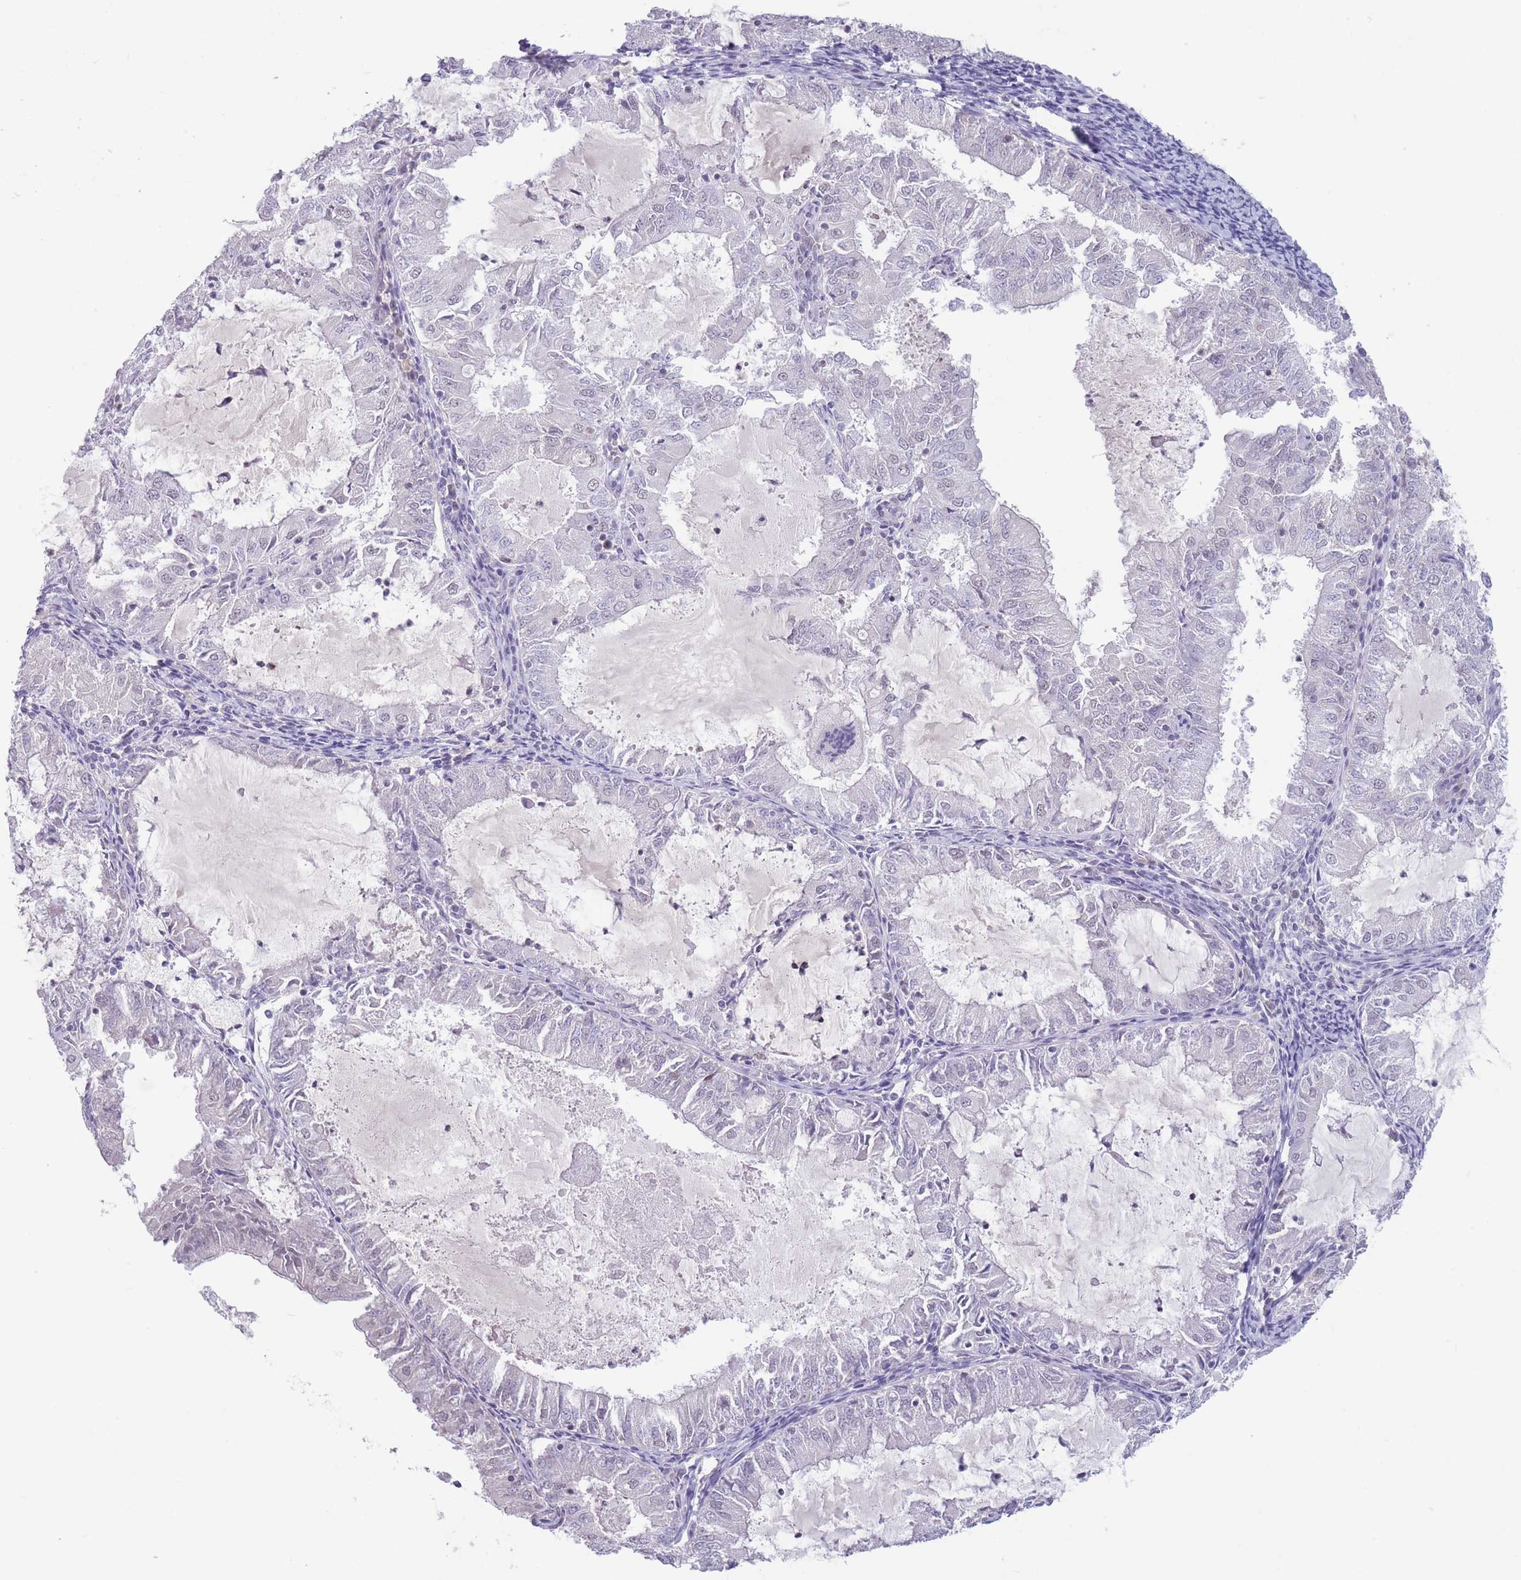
{"staining": {"intensity": "negative", "quantity": "none", "location": "none"}, "tissue": "endometrial cancer", "cell_type": "Tumor cells", "image_type": "cancer", "snomed": [{"axis": "morphology", "description": "Adenocarcinoma, NOS"}, {"axis": "topography", "description": "Endometrium"}], "caption": "Immunohistochemistry image of neoplastic tissue: human adenocarcinoma (endometrial) stained with DAB (3,3'-diaminobenzidine) shows no significant protein staining in tumor cells.", "gene": "ARID3B", "patient": {"sex": "female", "age": 57}}